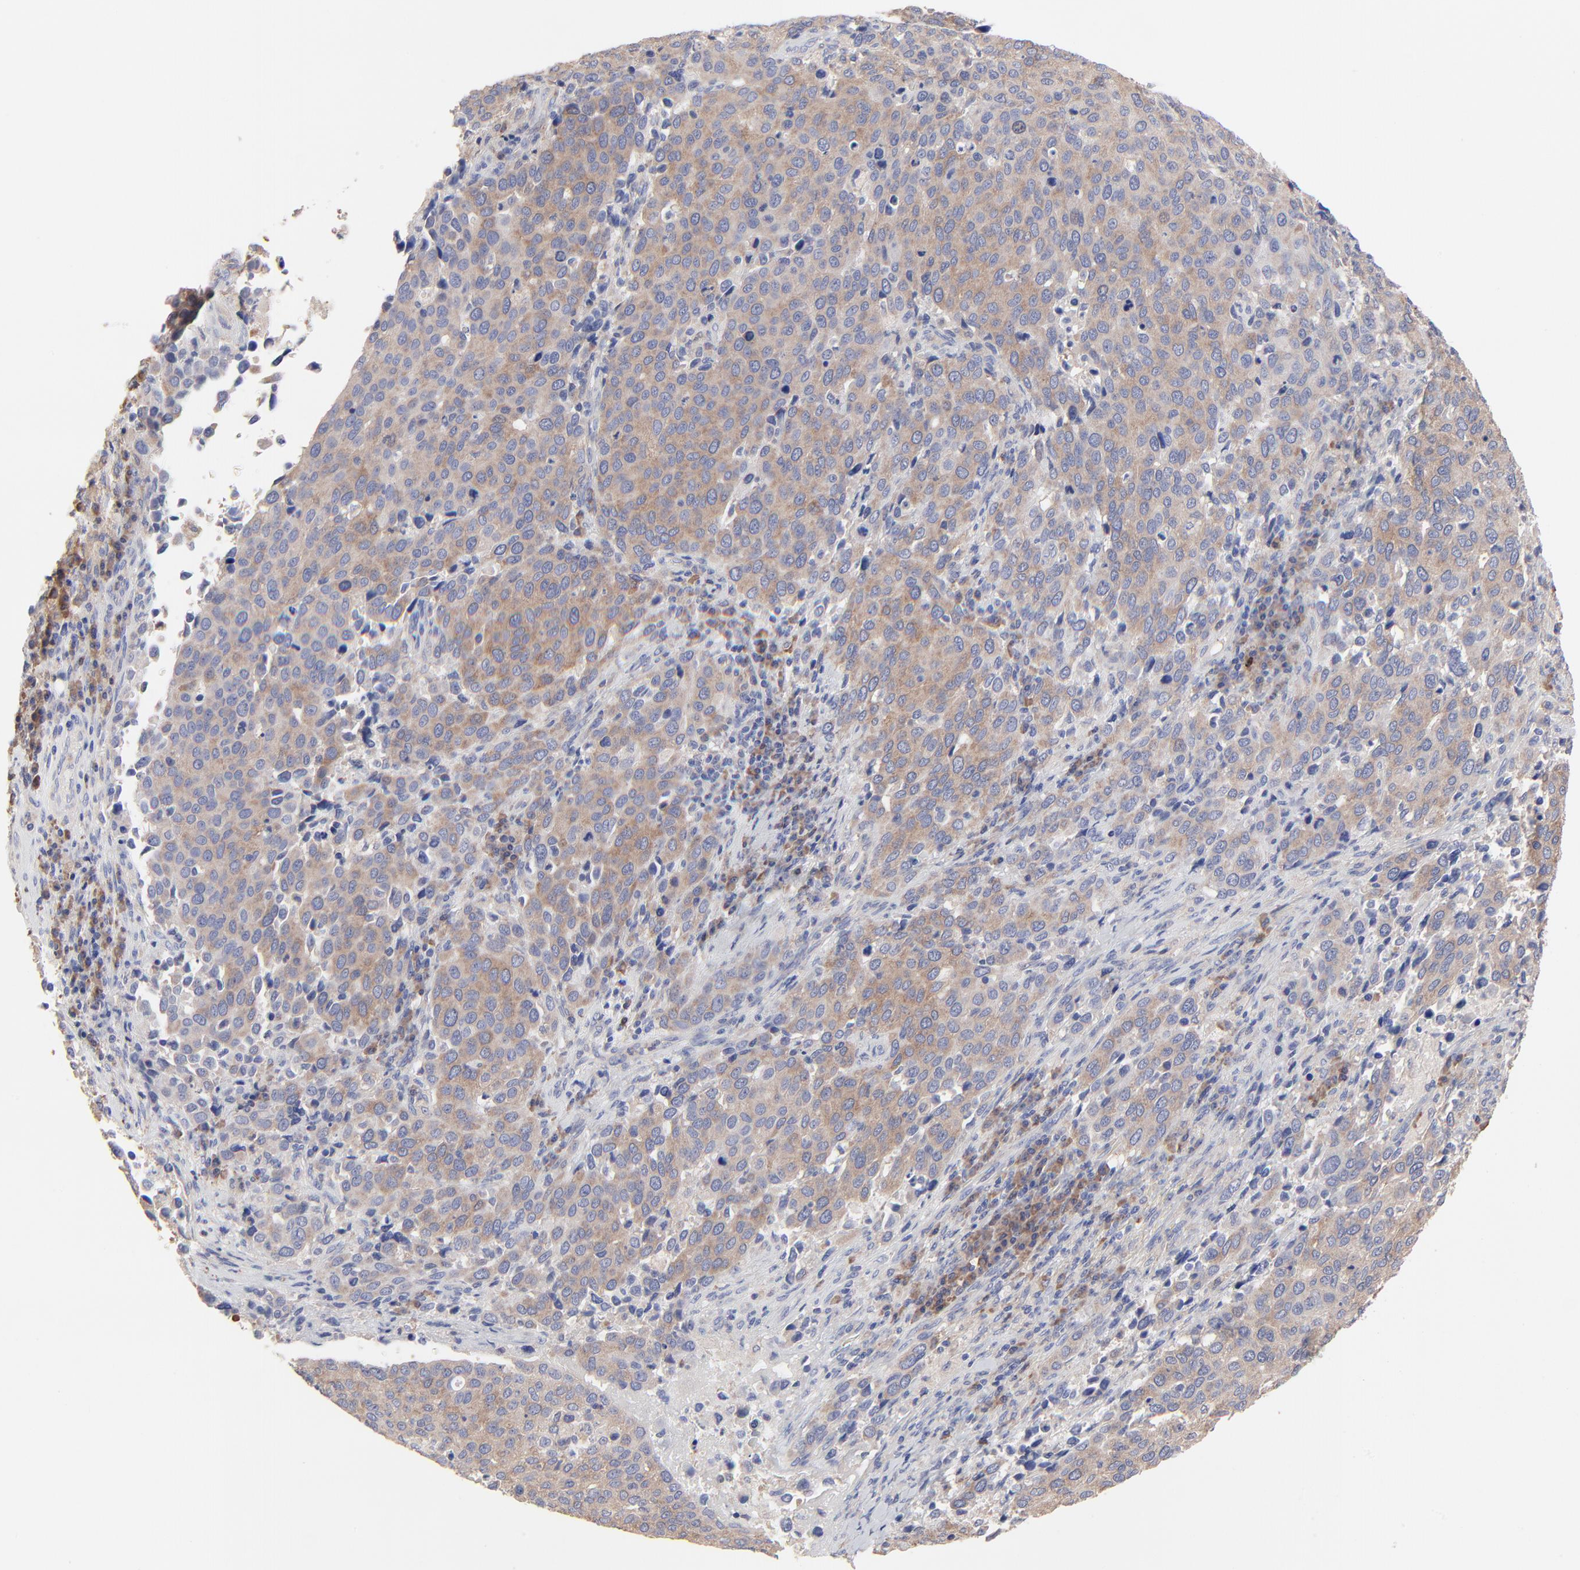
{"staining": {"intensity": "moderate", "quantity": ">75%", "location": "cytoplasmic/membranous"}, "tissue": "cervical cancer", "cell_type": "Tumor cells", "image_type": "cancer", "snomed": [{"axis": "morphology", "description": "Squamous cell carcinoma, NOS"}, {"axis": "topography", "description": "Cervix"}], "caption": "Moderate cytoplasmic/membranous protein expression is appreciated in about >75% of tumor cells in cervical cancer (squamous cell carcinoma).", "gene": "PPFIBP2", "patient": {"sex": "female", "age": 54}}